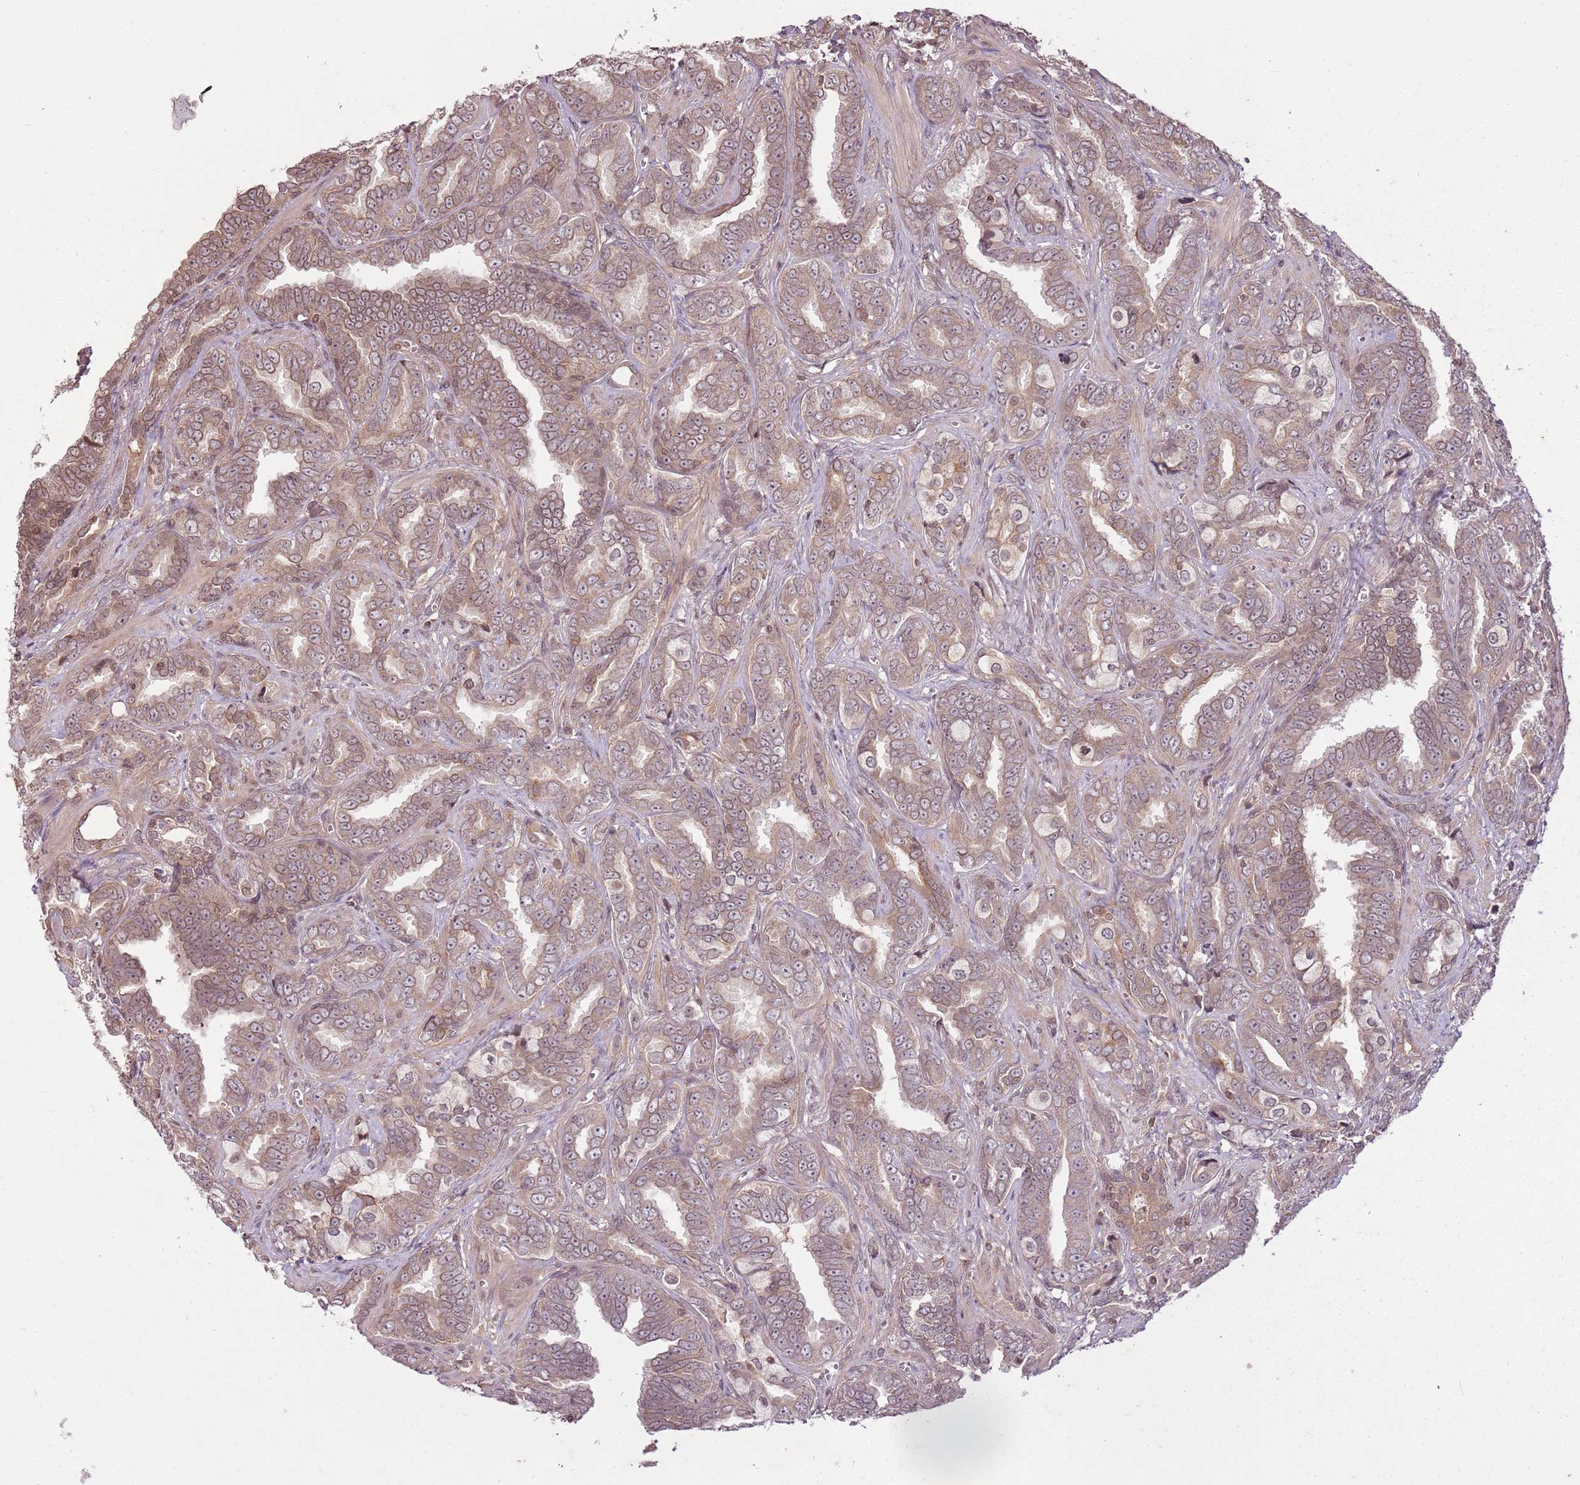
{"staining": {"intensity": "moderate", "quantity": ">75%", "location": "cytoplasmic/membranous,nuclear"}, "tissue": "prostate cancer", "cell_type": "Tumor cells", "image_type": "cancer", "snomed": [{"axis": "morphology", "description": "Adenocarcinoma, High grade"}, {"axis": "topography", "description": "Prostate"}], "caption": "Prostate high-grade adenocarcinoma stained with a protein marker exhibits moderate staining in tumor cells.", "gene": "CAPN9", "patient": {"sex": "male", "age": 67}}